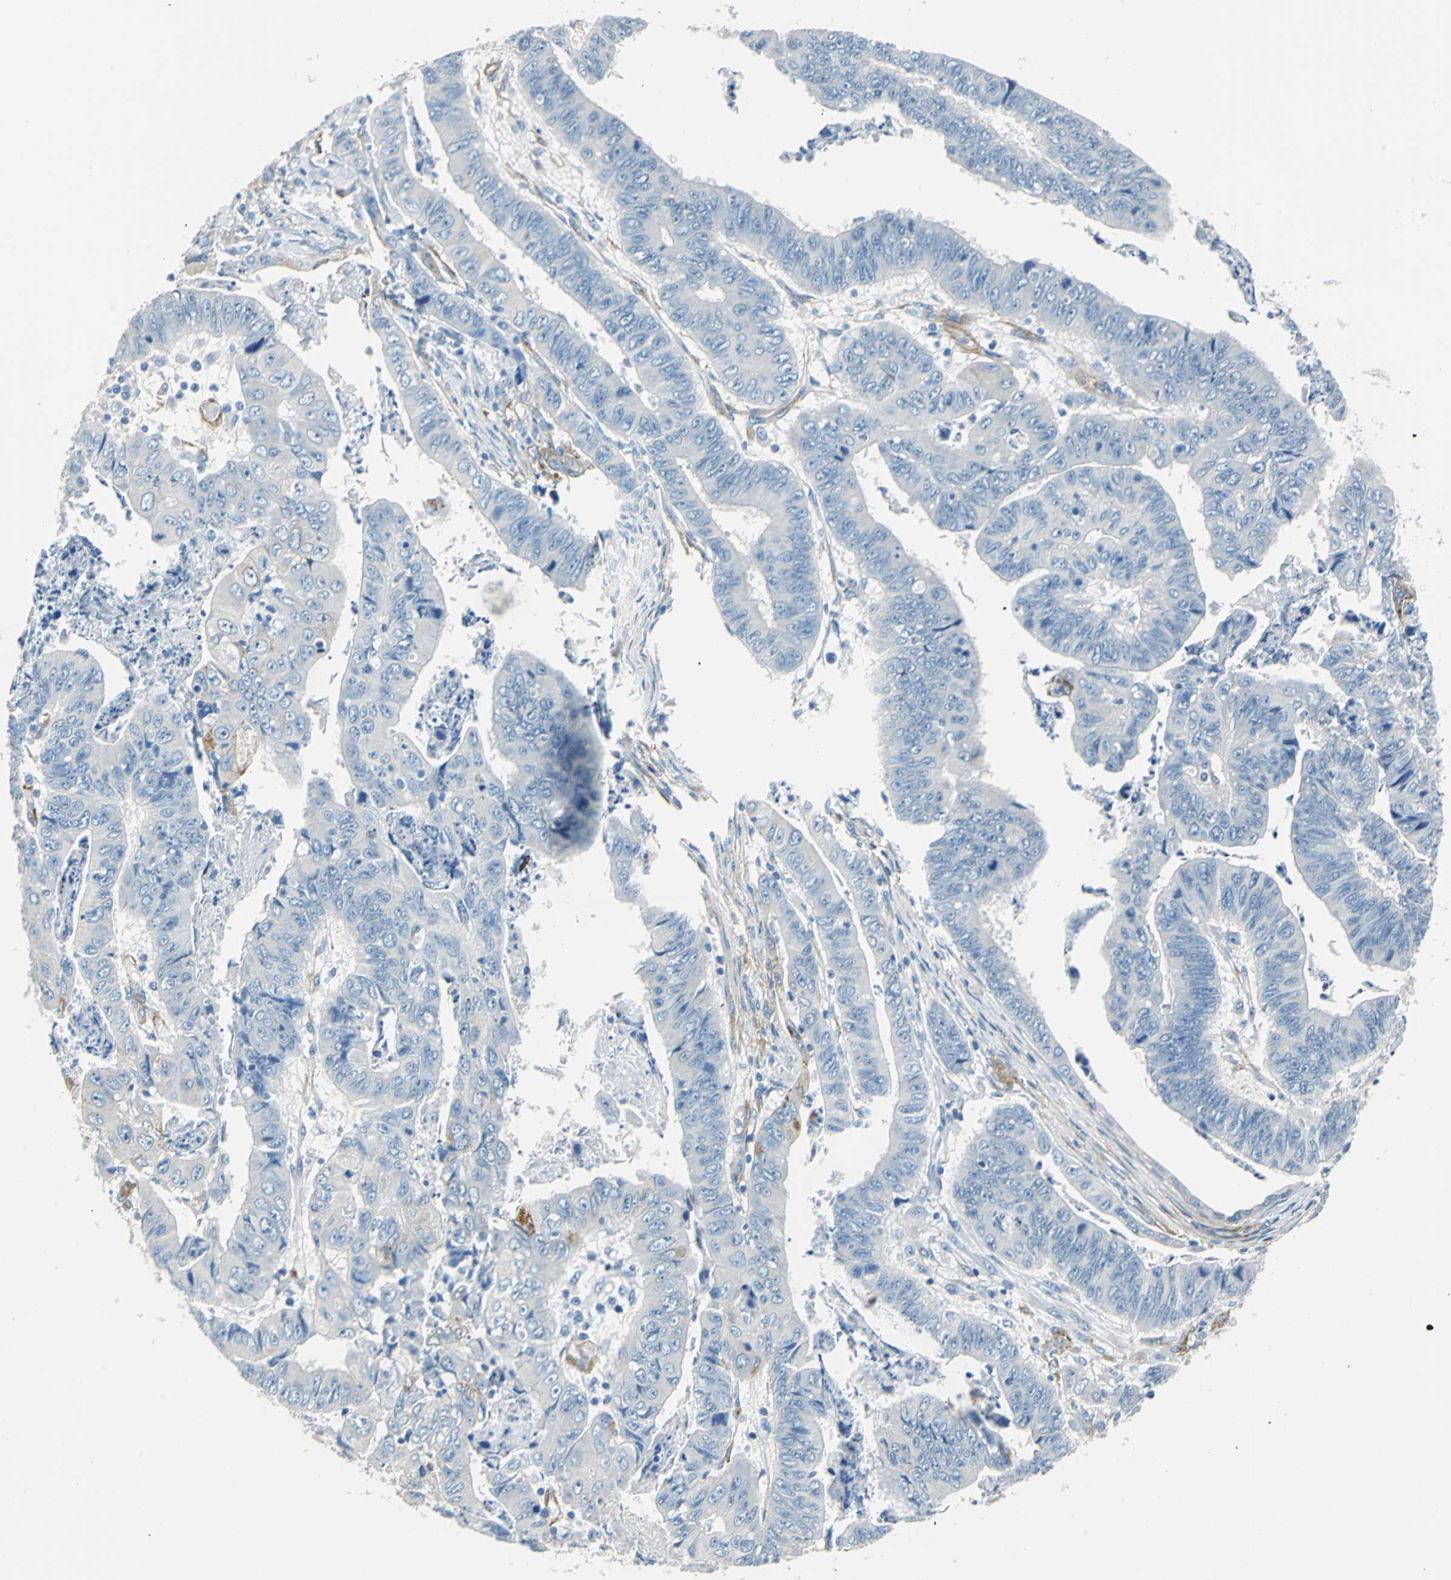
{"staining": {"intensity": "negative", "quantity": "none", "location": "none"}, "tissue": "stomach cancer", "cell_type": "Tumor cells", "image_type": "cancer", "snomed": [{"axis": "morphology", "description": "Adenocarcinoma, NOS"}, {"axis": "topography", "description": "Stomach, lower"}], "caption": "Tumor cells are negative for brown protein staining in stomach cancer.", "gene": "AKAP12", "patient": {"sex": "male", "age": 77}}